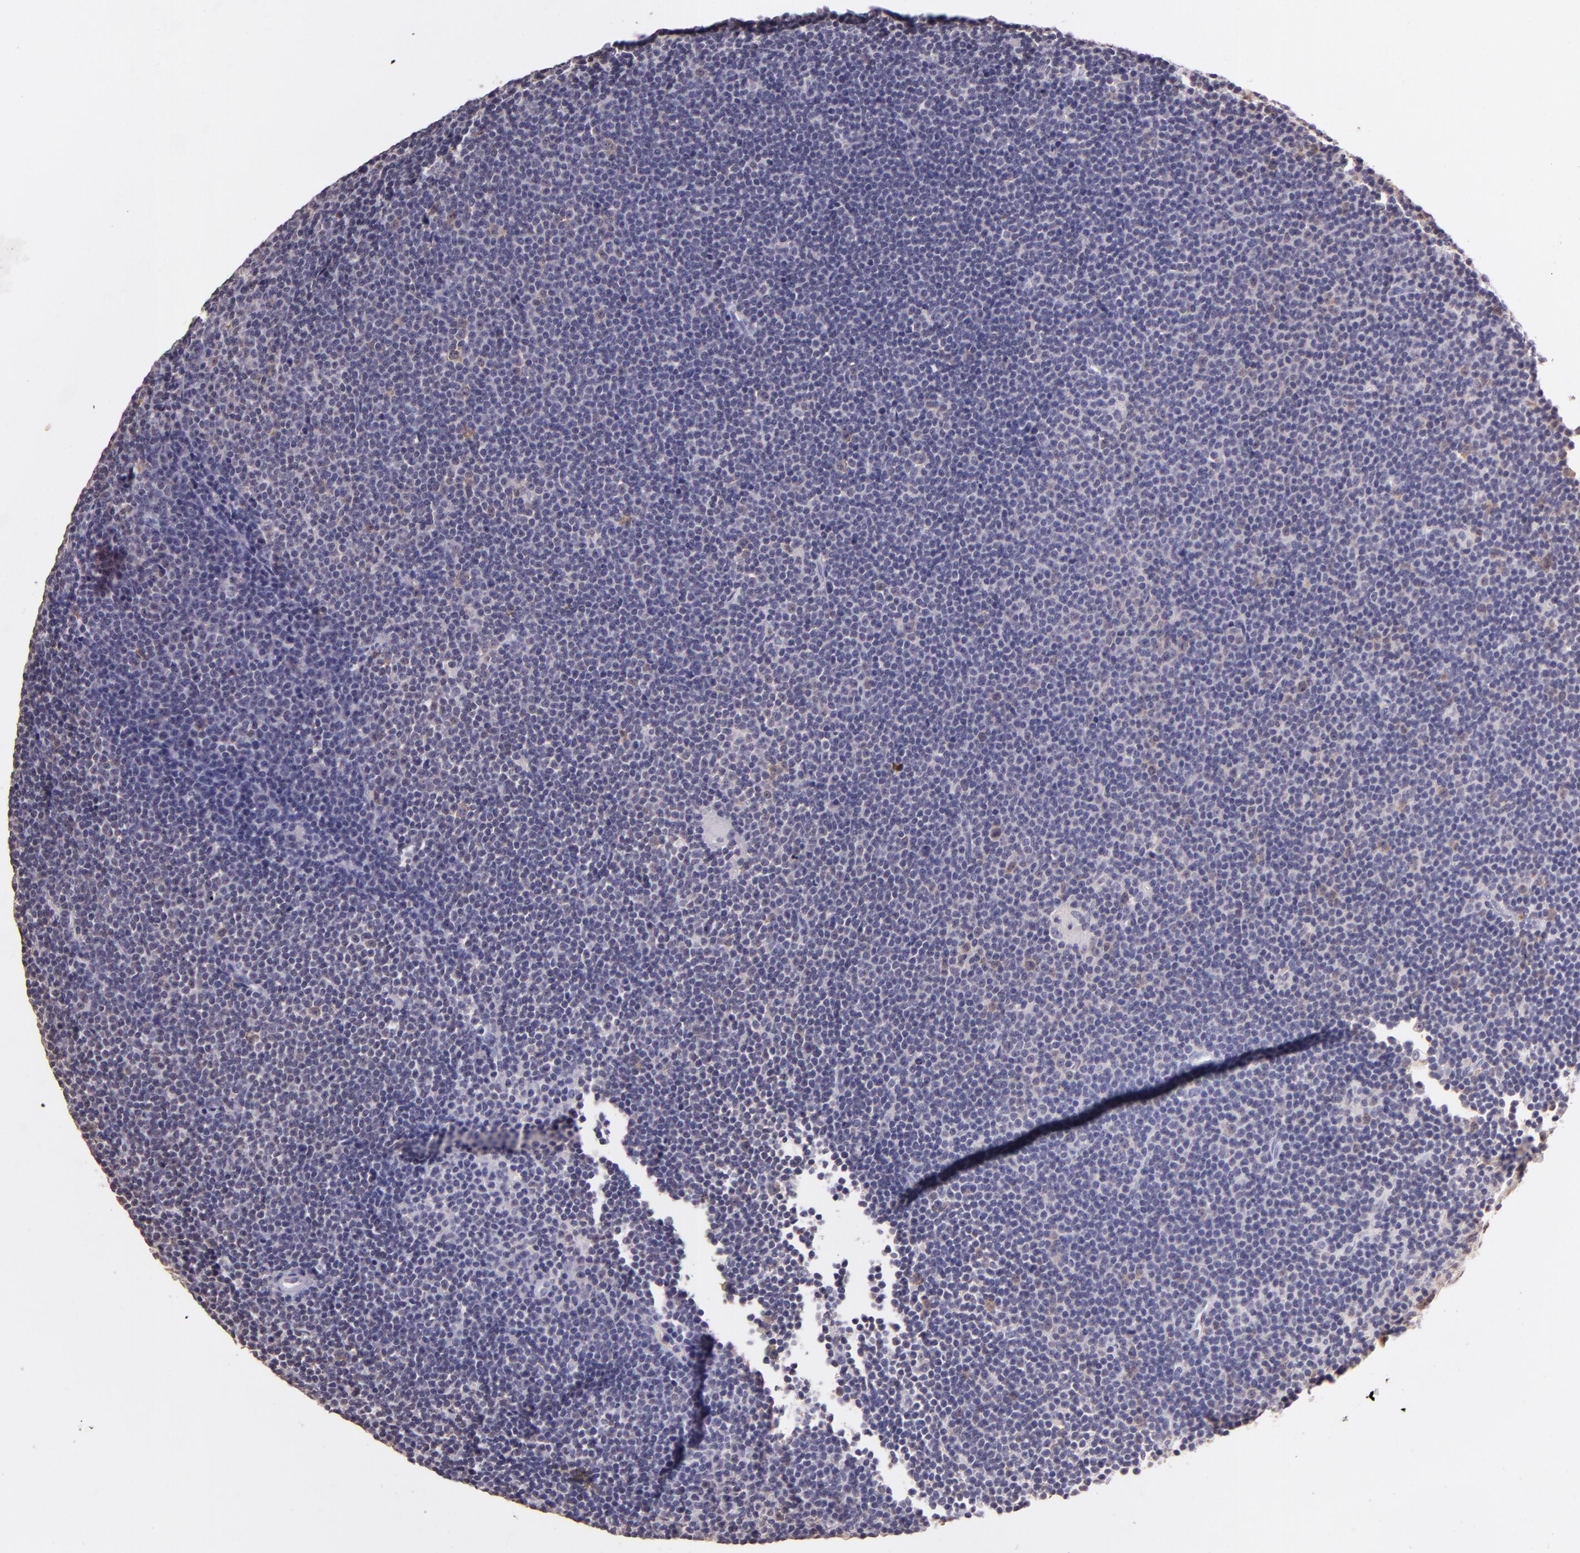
{"staining": {"intensity": "negative", "quantity": "none", "location": "none"}, "tissue": "lymphoma", "cell_type": "Tumor cells", "image_type": "cancer", "snomed": [{"axis": "morphology", "description": "Malignant lymphoma, non-Hodgkin's type, Low grade"}, {"axis": "topography", "description": "Lymph node"}], "caption": "The IHC micrograph has no significant positivity in tumor cells of lymphoma tissue. The staining is performed using DAB (3,3'-diaminobenzidine) brown chromogen with nuclei counter-stained in using hematoxylin.", "gene": "HSPA8", "patient": {"sex": "female", "age": 69}}